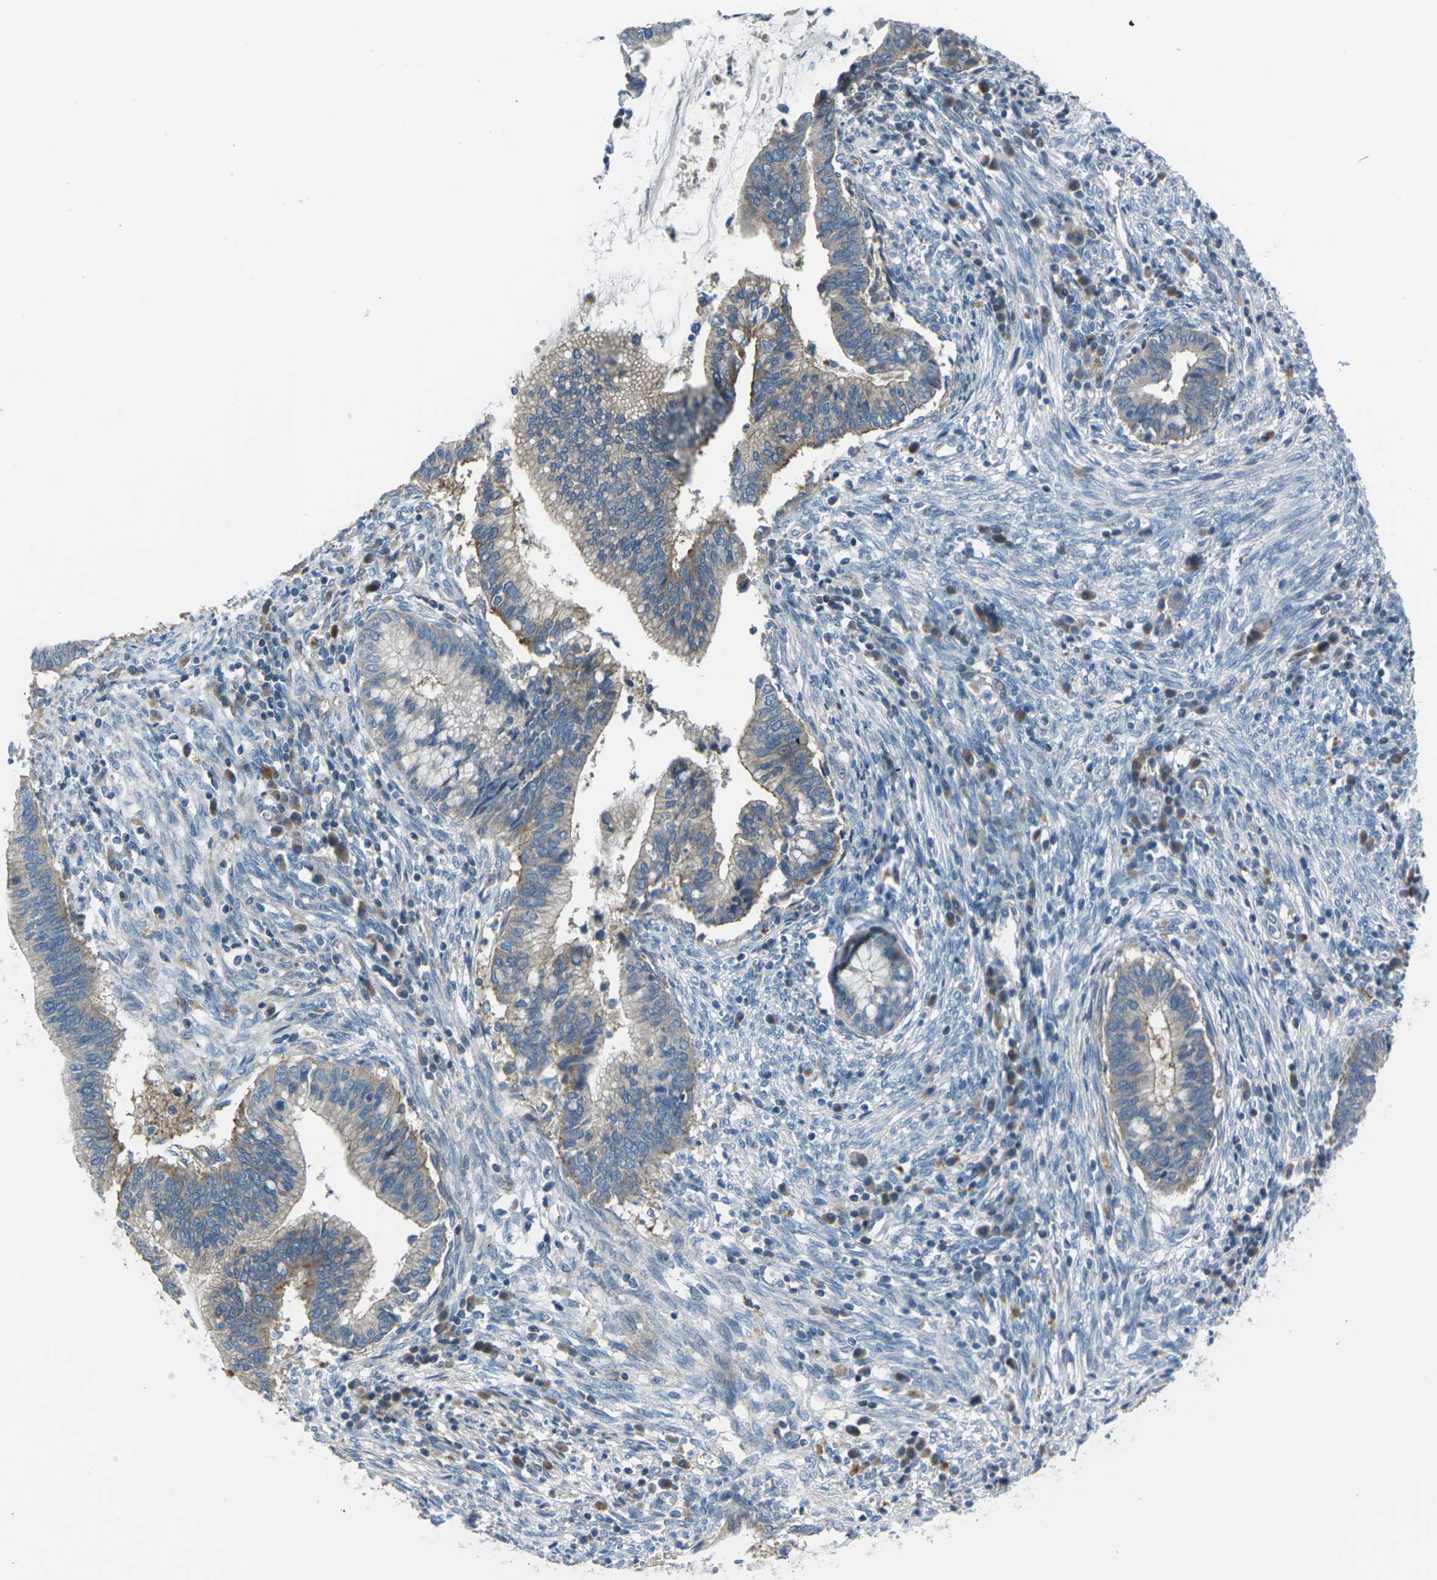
{"staining": {"intensity": "moderate", "quantity": "25%-75%", "location": "cytoplasmic/membranous"}, "tissue": "cervical cancer", "cell_type": "Tumor cells", "image_type": "cancer", "snomed": [{"axis": "morphology", "description": "Adenocarcinoma, NOS"}, {"axis": "topography", "description": "Cervix"}], "caption": "Immunohistochemistry micrograph of human cervical cancer stained for a protein (brown), which reveals medium levels of moderate cytoplasmic/membranous staining in approximately 25%-75% of tumor cells.", "gene": "EDNRA", "patient": {"sex": "female", "age": 44}}